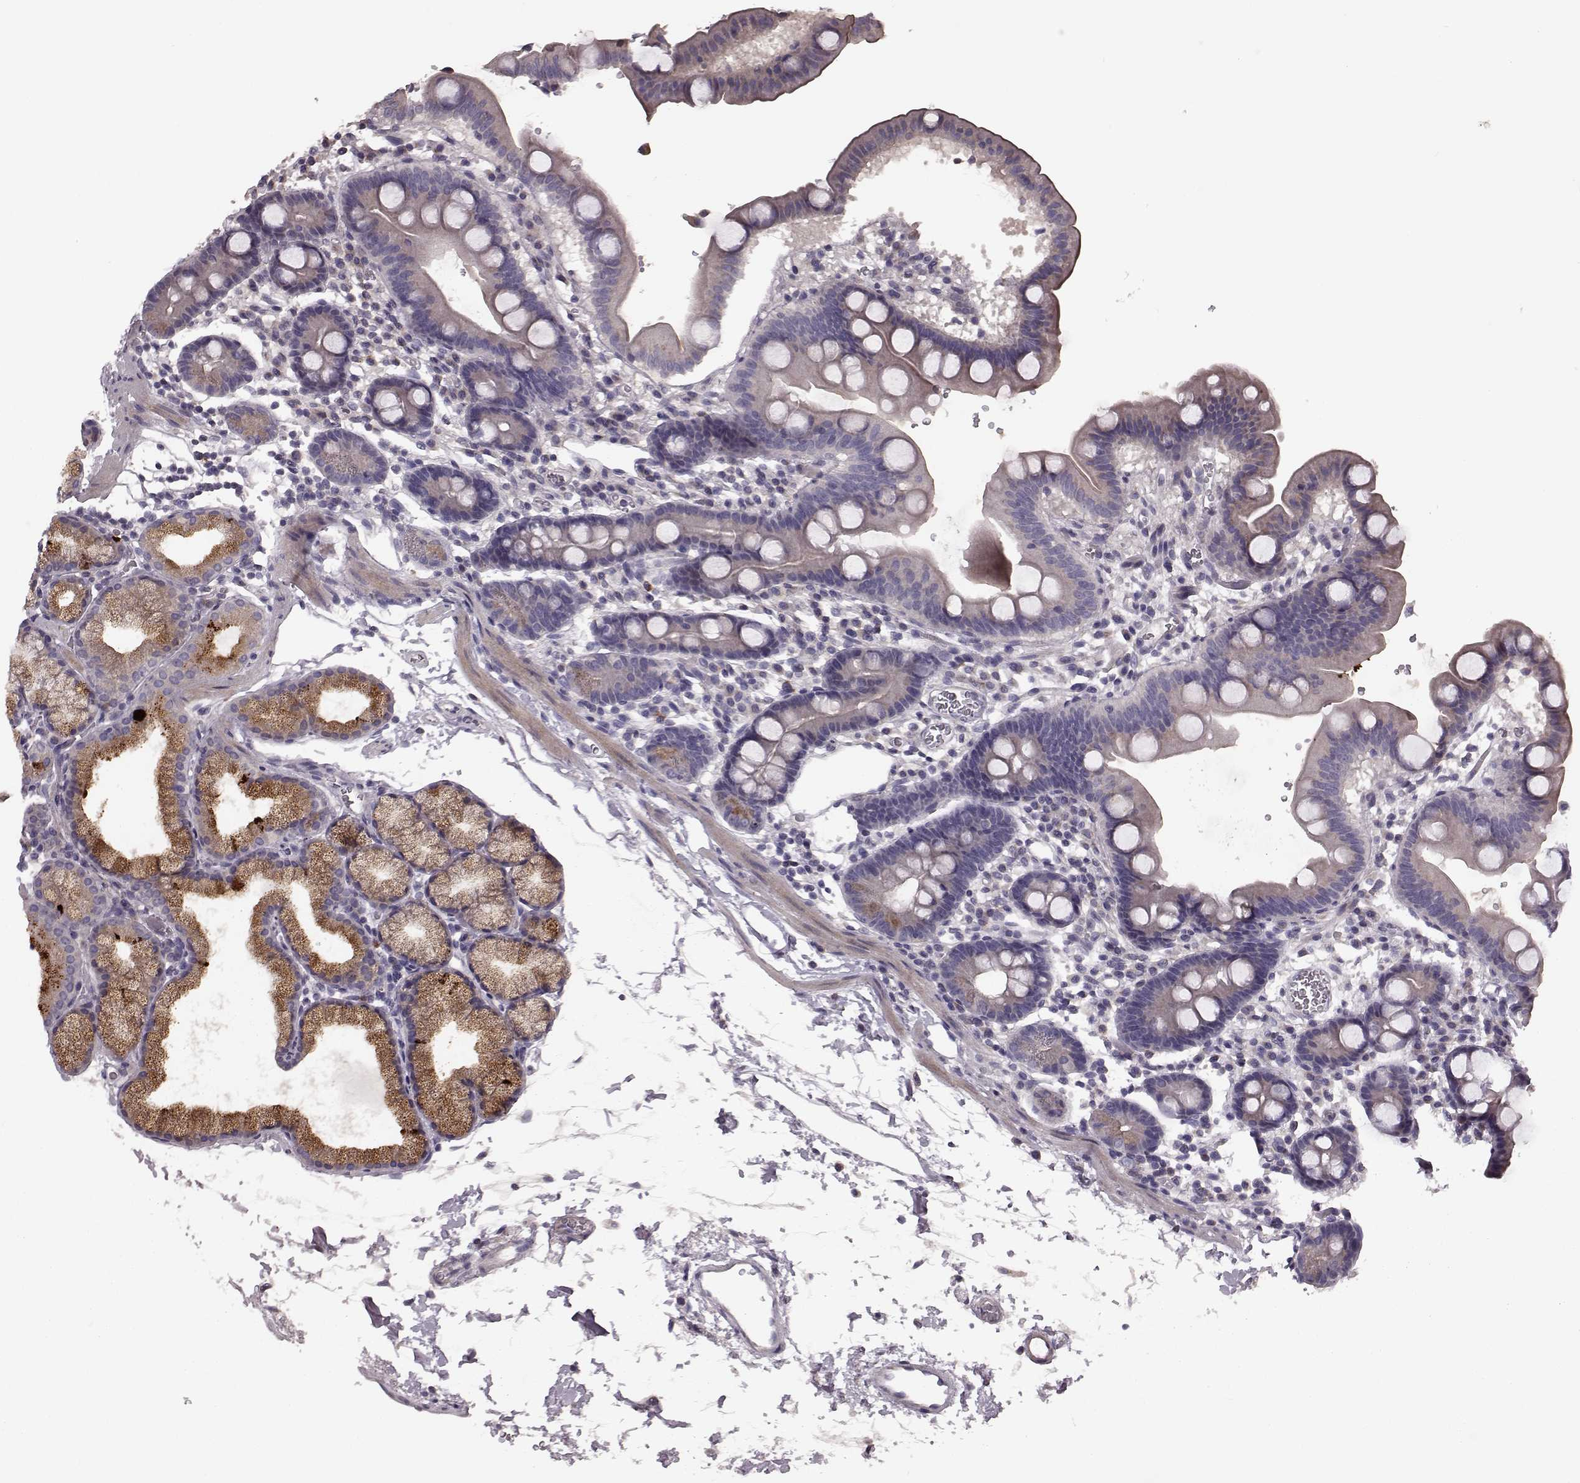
{"staining": {"intensity": "moderate", "quantity": "25%-75%", "location": "cytoplasmic/membranous"}, "tissue": "duodenum", "cell_type": "Glandular cells", "image_type": "normal", "snomed": [{"axis": "morphology", "description": "Normal tissue, NOS"}, {"axis": "topography", "description": "Duodenum"}], "caption": "Moderate cytoplasmic/membranous expression for a protein is identified in about 25%-75% of glandular cells of unremarkable duodenum using IHC.", "gene": "SLC52A3", "patient": {"sex": "male", "age": 59}}